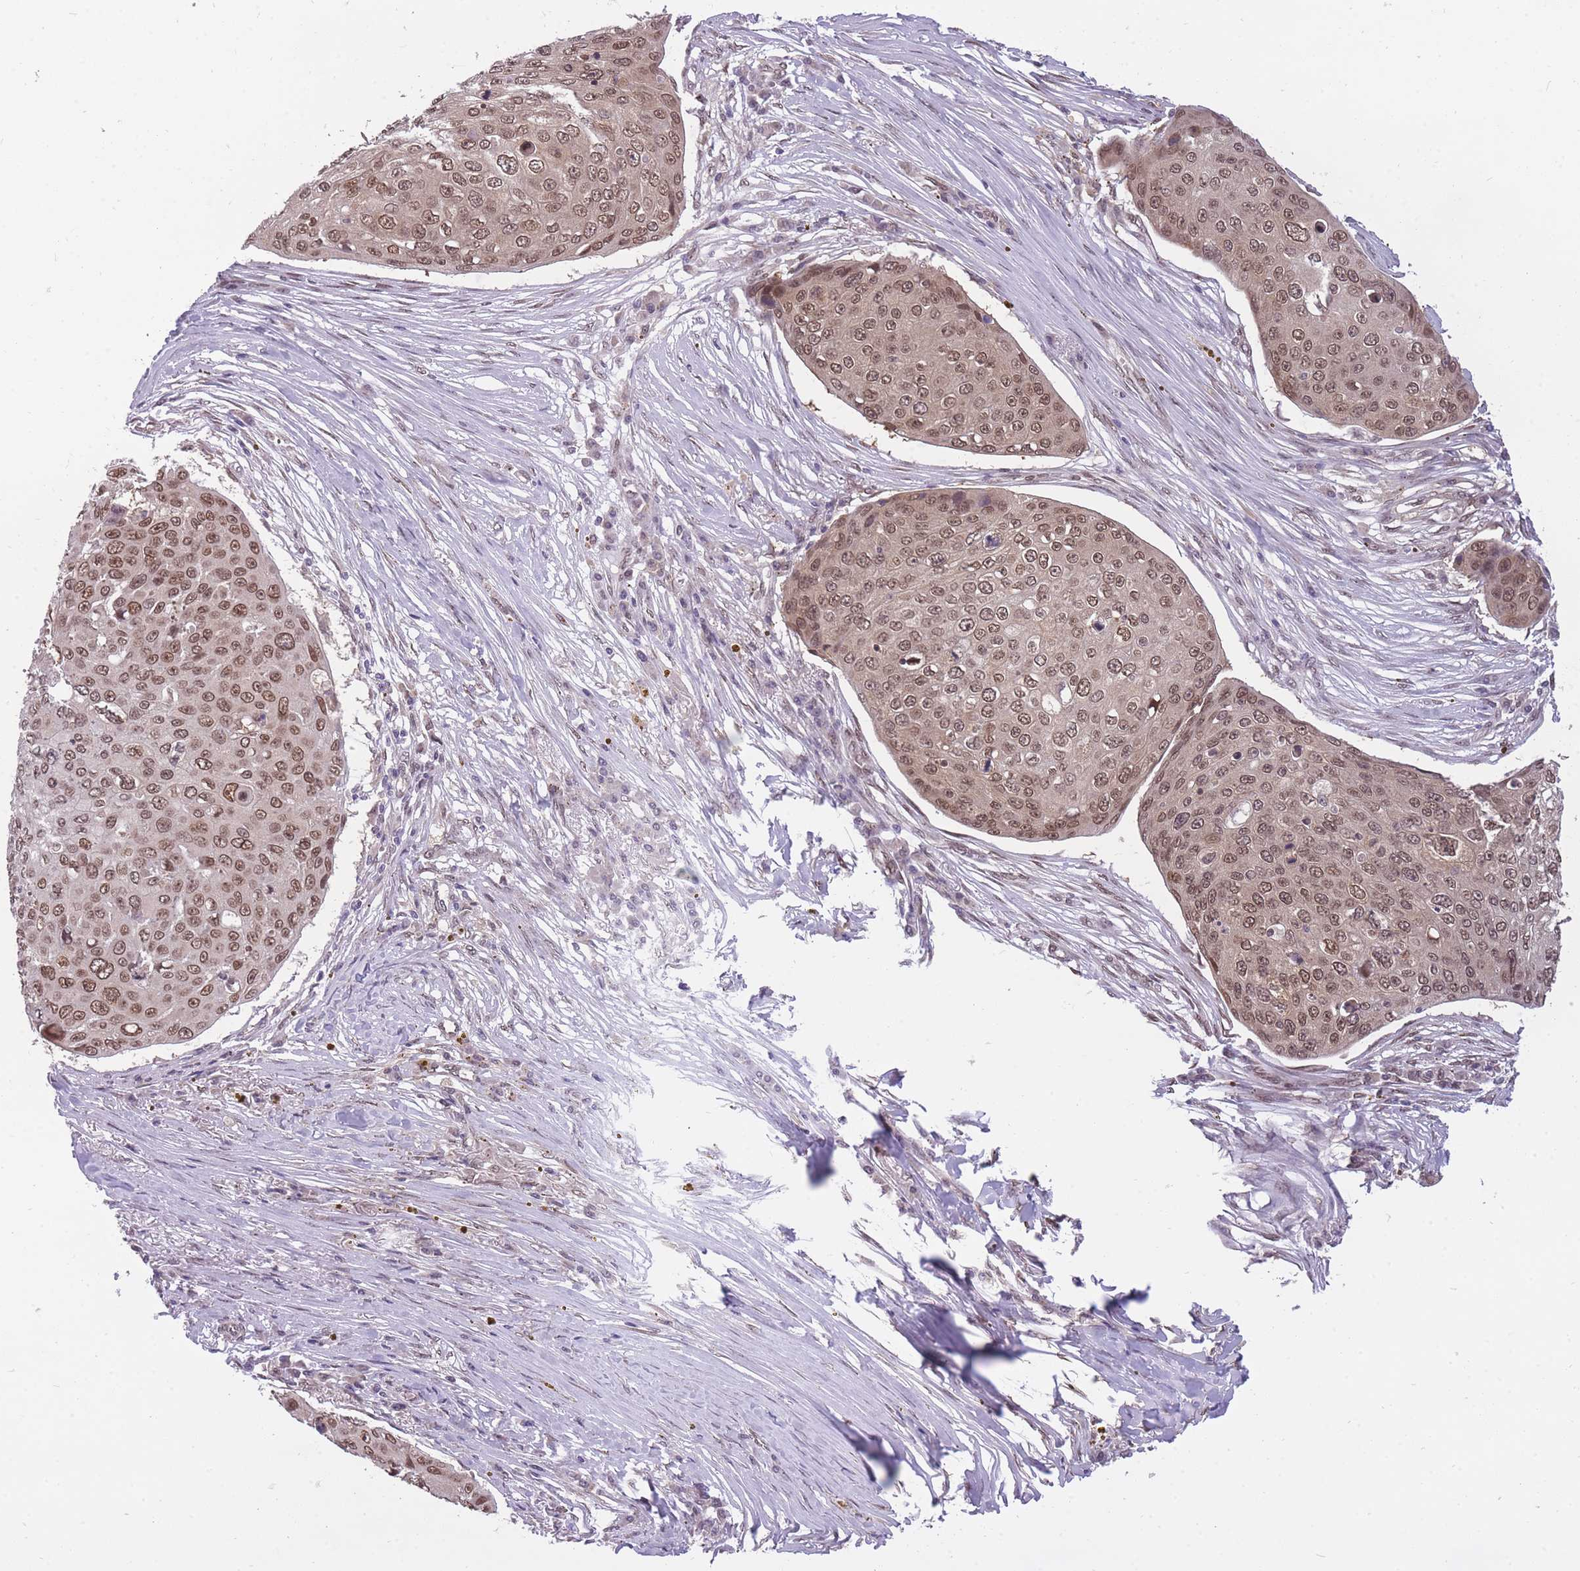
{"staining": {"intensity": "moderate", "quantity": ">75%", "location": "nuclear"}, "tissue": "skin cancer", "cell_type": "Tumor cells", "image_type": "cancer", "snomed": [{"axis": "morphology", "description": "Squamous cell carcinoma, NOS"}, {"axis": "topography", "description": "Skin"}], "caption": "Human skin cancer (squamous cell carcinoma) stained with a protein marker shows moderate staining in tumor cells.", "gene": "CDIP1", "patient": {"sex": "male", "age": 71}}